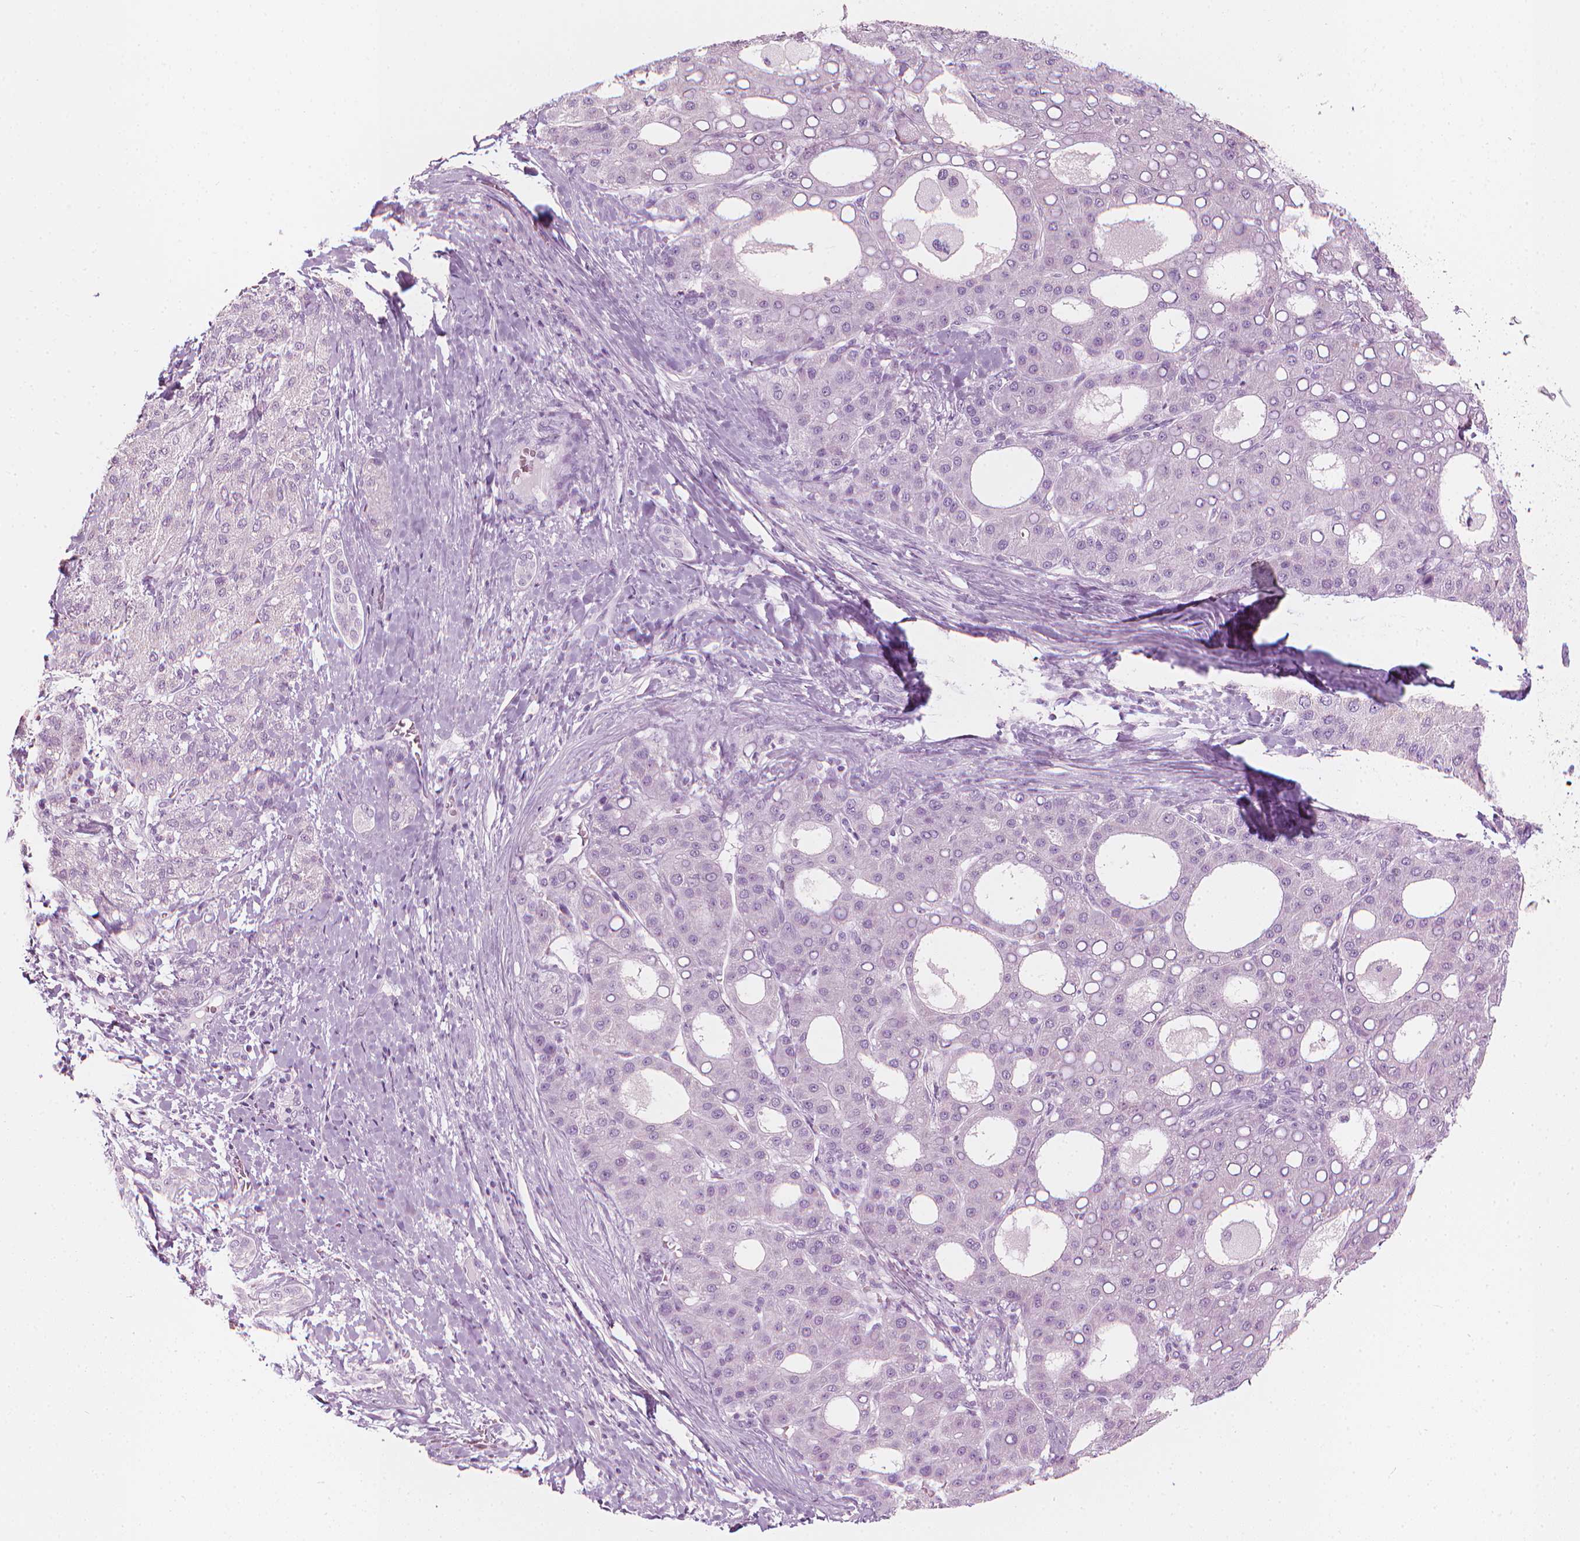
{"staining": {"intensity": "negative", "quantity": "none", "location": "none"}, "tissue": "liver cancer", "cell_type": "Tumor cells", "image_type": "cancer", "snomed": [{"axis": "morphology", "description": "Carcinoma, Hepatocellular, NOS"}, {"axis": "topography", "description": "Liver"}], "caption": "Immunohistochemical staining of liver hepatocellular carcinoma displays no significant staining in tumor cells.", "gene": "SCG3", "patient": {"sex": "male", "age": 65}}